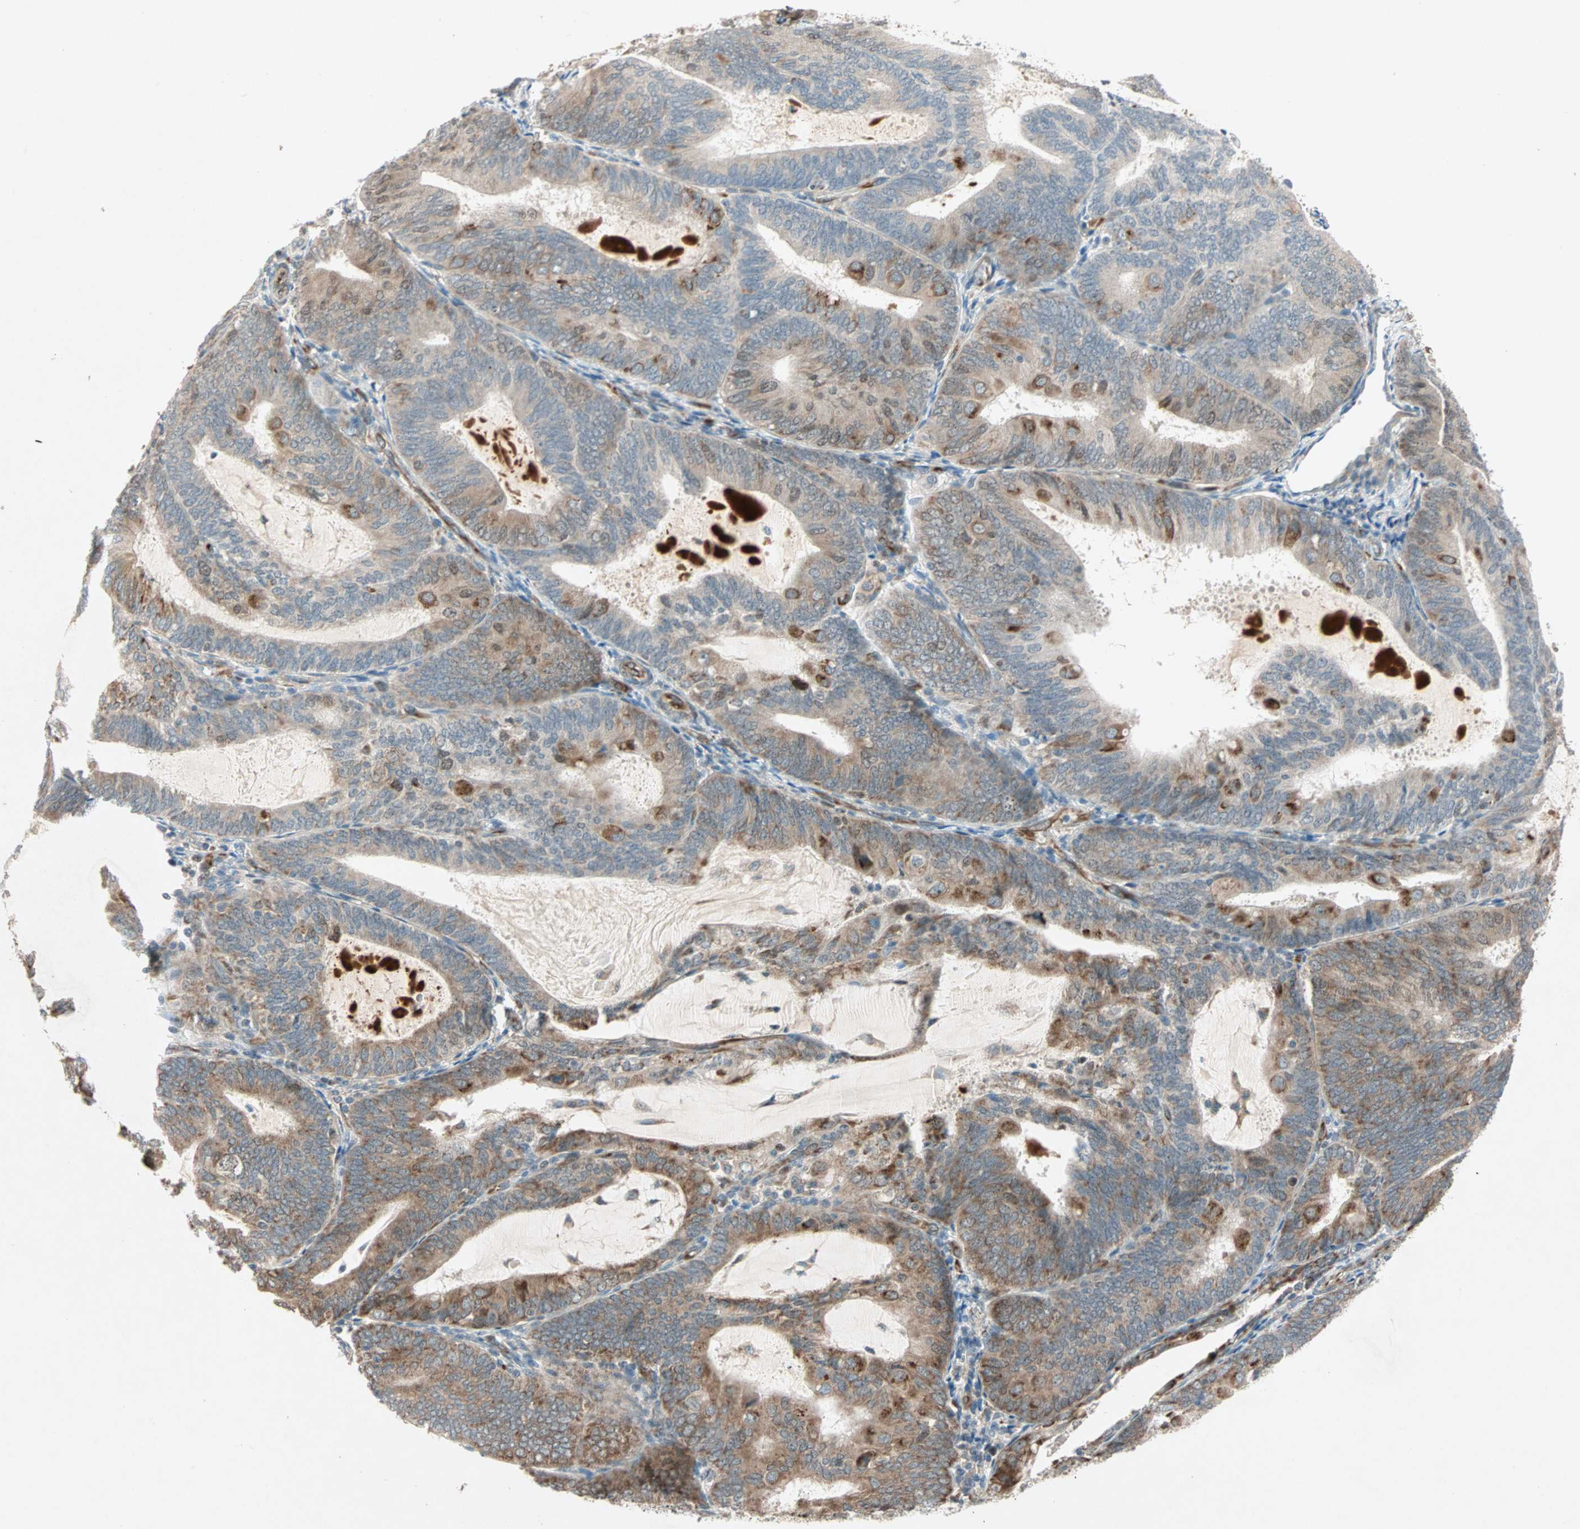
{"staining": {"intensity": "moderate", "quantity": ">75%", "location": "cytoplasmic/membranous"}, "tissue": "endometrial cancer", "cell_type": "Tumor cells", "image_type": "cancer", "snomed": [{"axis": "morphology", "description": "Adenocarcinoma, NOS"}, {"axis": "topography", "description": "Endometrium"}], "caption": "This is a histology image of immunohistochemistry (IHC) staining of adenocarcinoma (endometrial), which shows moderate staining in the cytoplasmic/membranous of tumor cells.", "gene": "ZNF37A", "patient": {"sex": "female", "age": 81}}